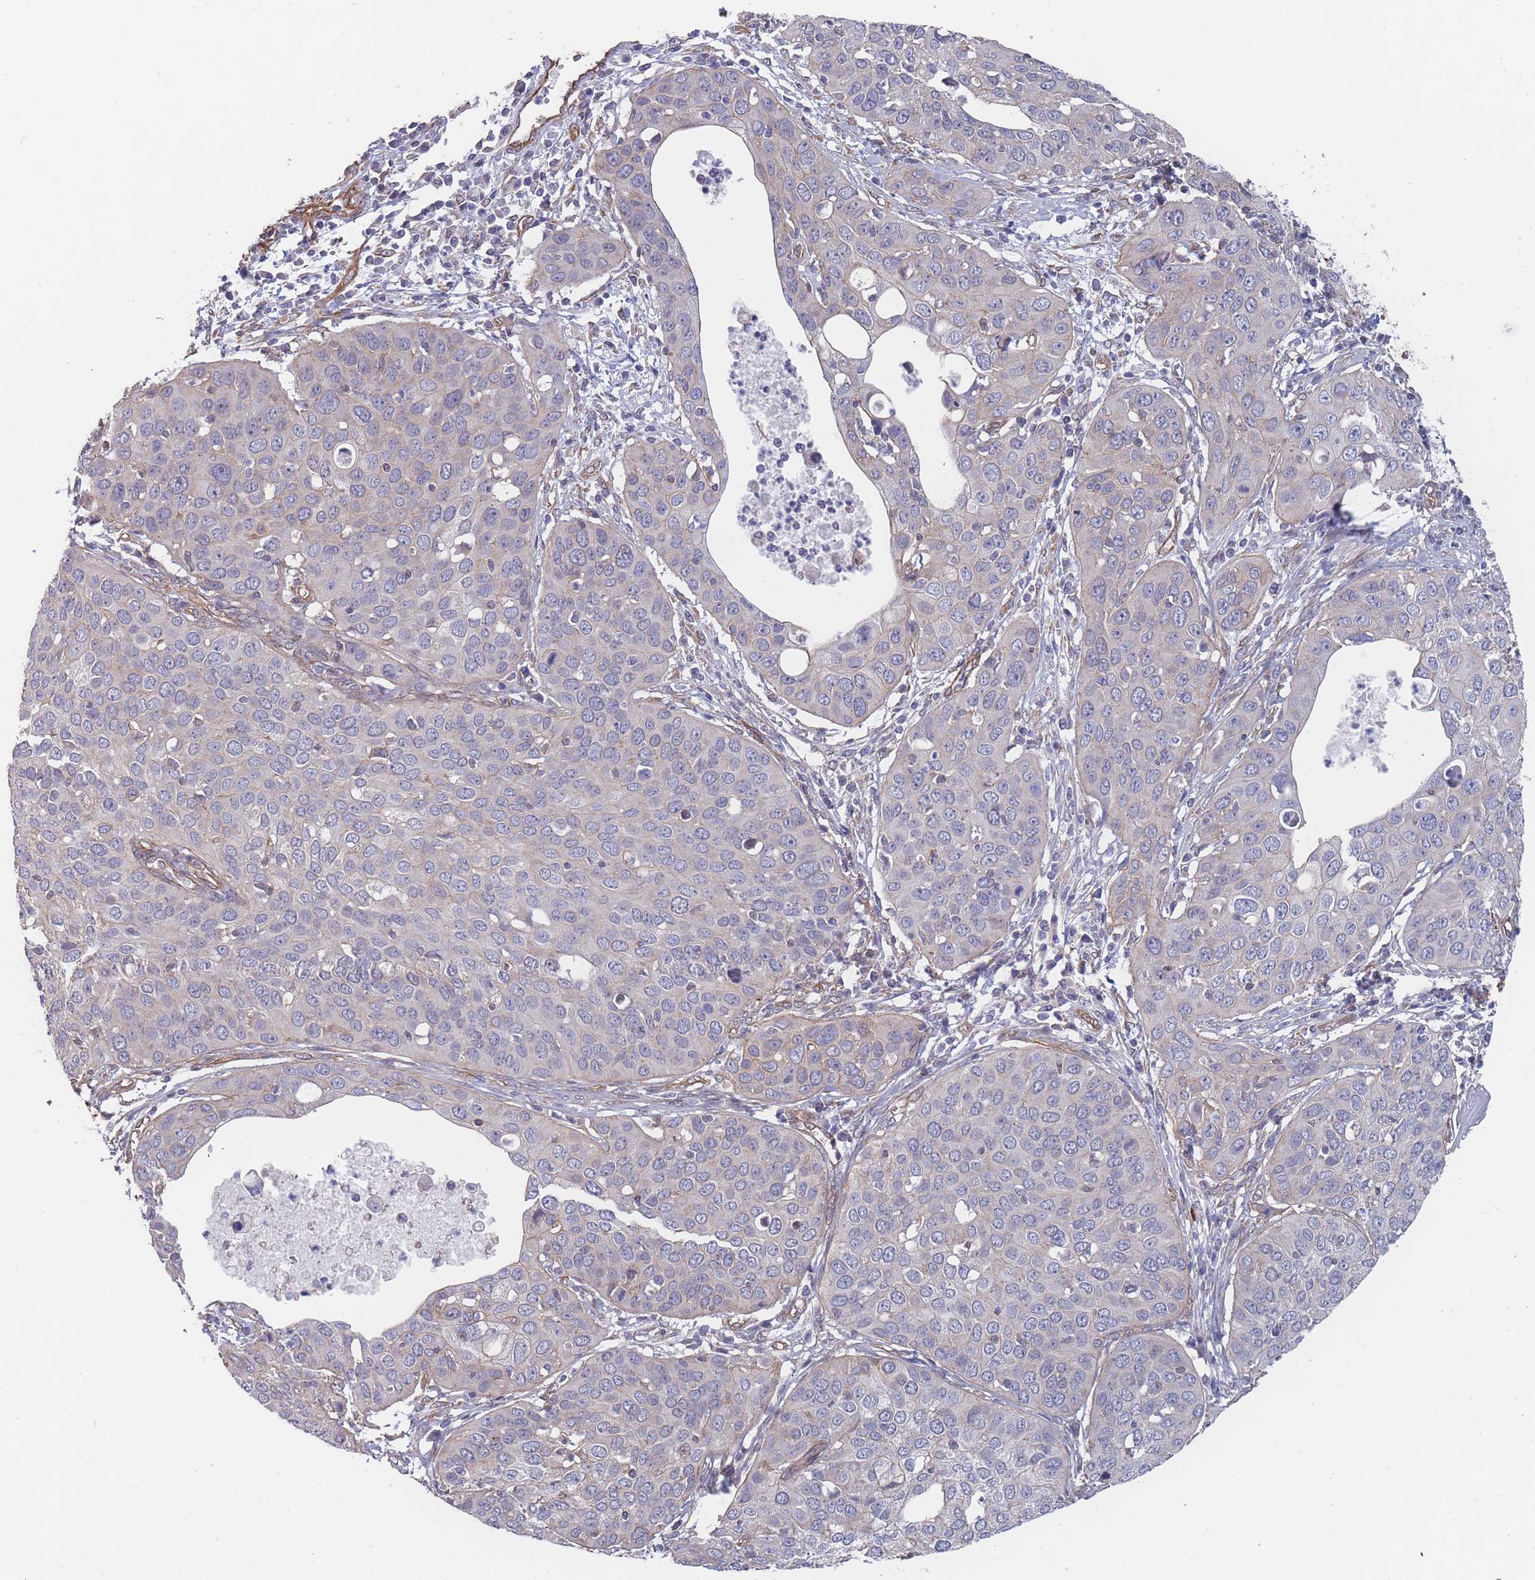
{"staining": {"intensity": "negative", "quantity": "none", "location": "none"}, "tissue": "cervical cancer", "cell_type": "Tumor cells", "image_type": "cancer", "snomed": [{"axis": "morphology", "description": "Squamous cell carcinoma, NOS"}, {"axis": "topography", "description": "Cervix"}], "caption": "Immunohistochemistry photomicrograph of human cervical cancer (squamous cell carcinoma) stained for a protein (brown), which reveals no expression in tumor cells.", "gene": "SLC1A6", "patient": {"sex": "female", "age": 36}}